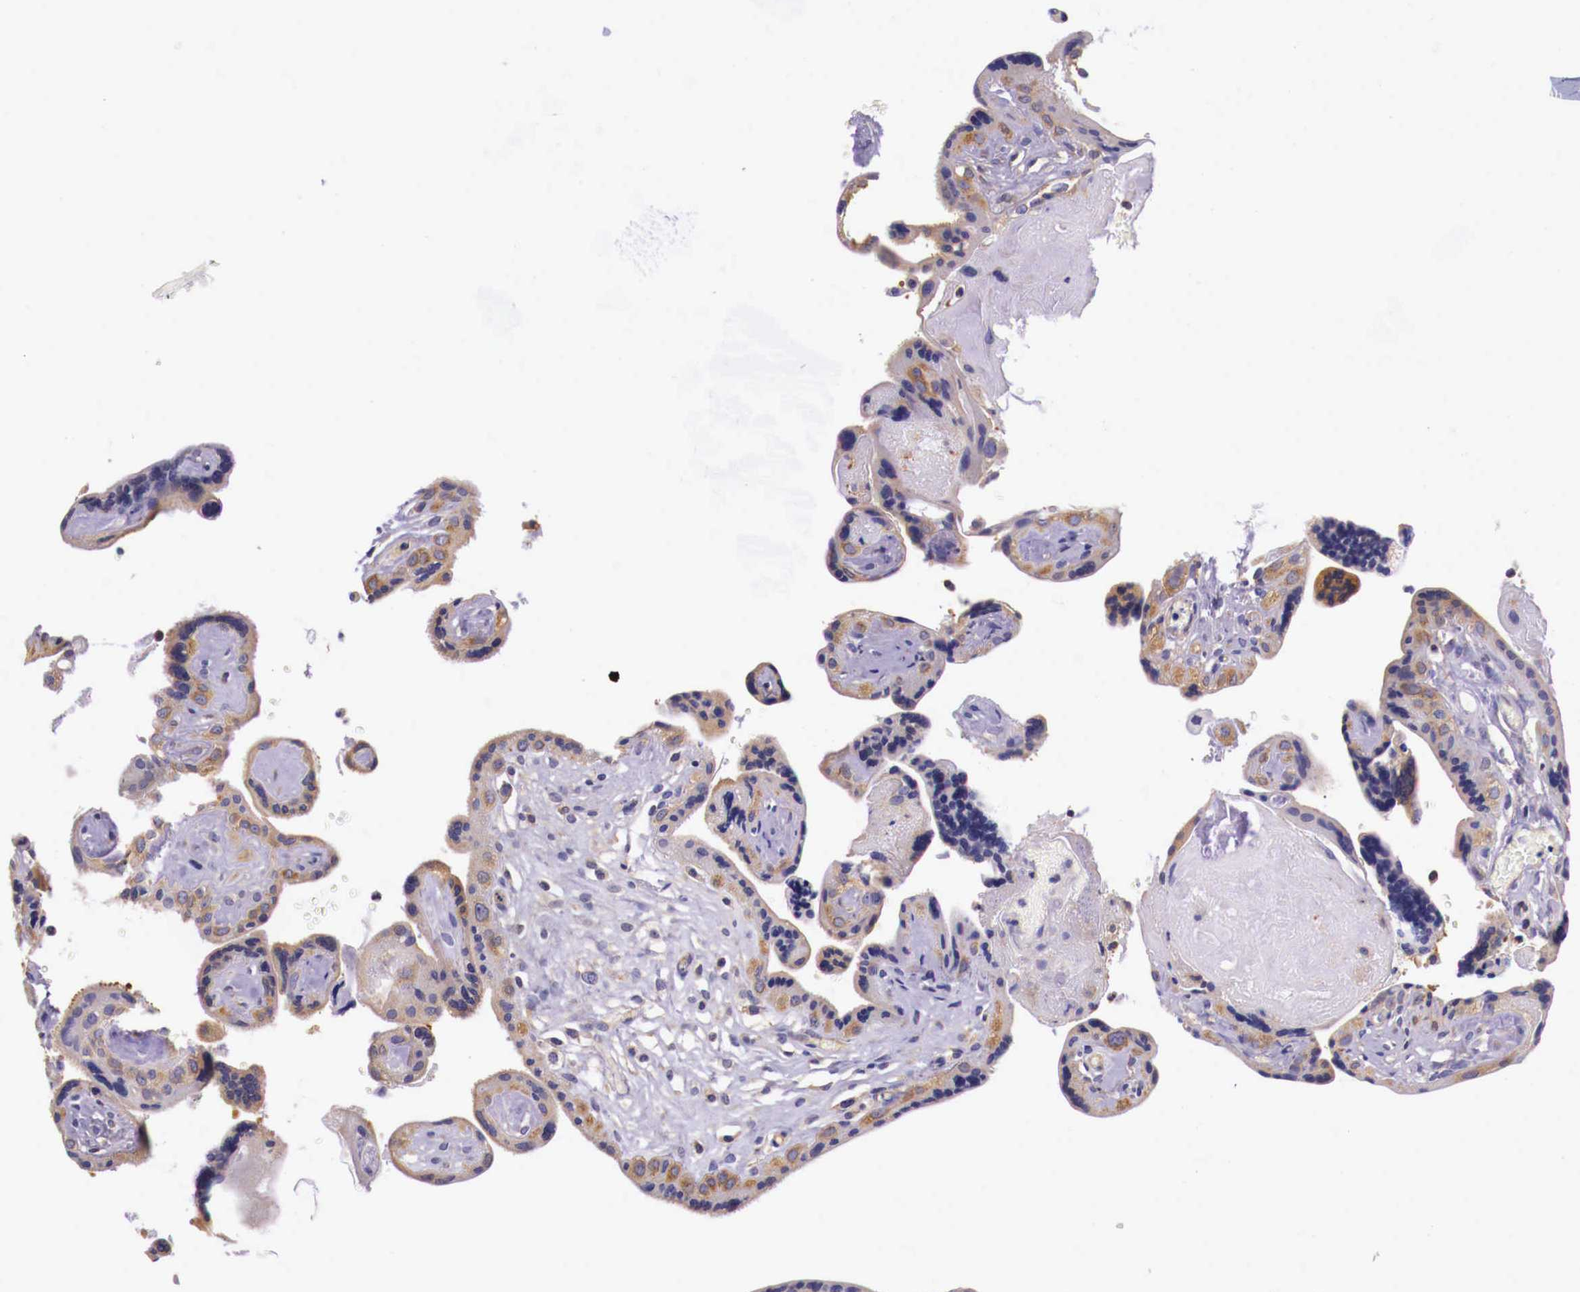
{"staining": {"intensity": "negative", "quantity": "none", "location": "none"}, "tissue": "placenta", "cell_type": "Decidual cells", "image_type": "normal", "snomed": [{"axis": "morphology", "description": "Normal tissue, NOS"}, {"axis": "topography", "description": "Placenta"}], "caption": "A high-resolution photomicrograph shows immunohistochemistry (IHC) staining of unremarkable placenta, which shows no significant staining in decidual cells. (DAB (3,3'-diaminobenzidine) IHC, high magnification).", "gene": "GRIPAP1", "patient": {"sex": "female", "age": 24}}